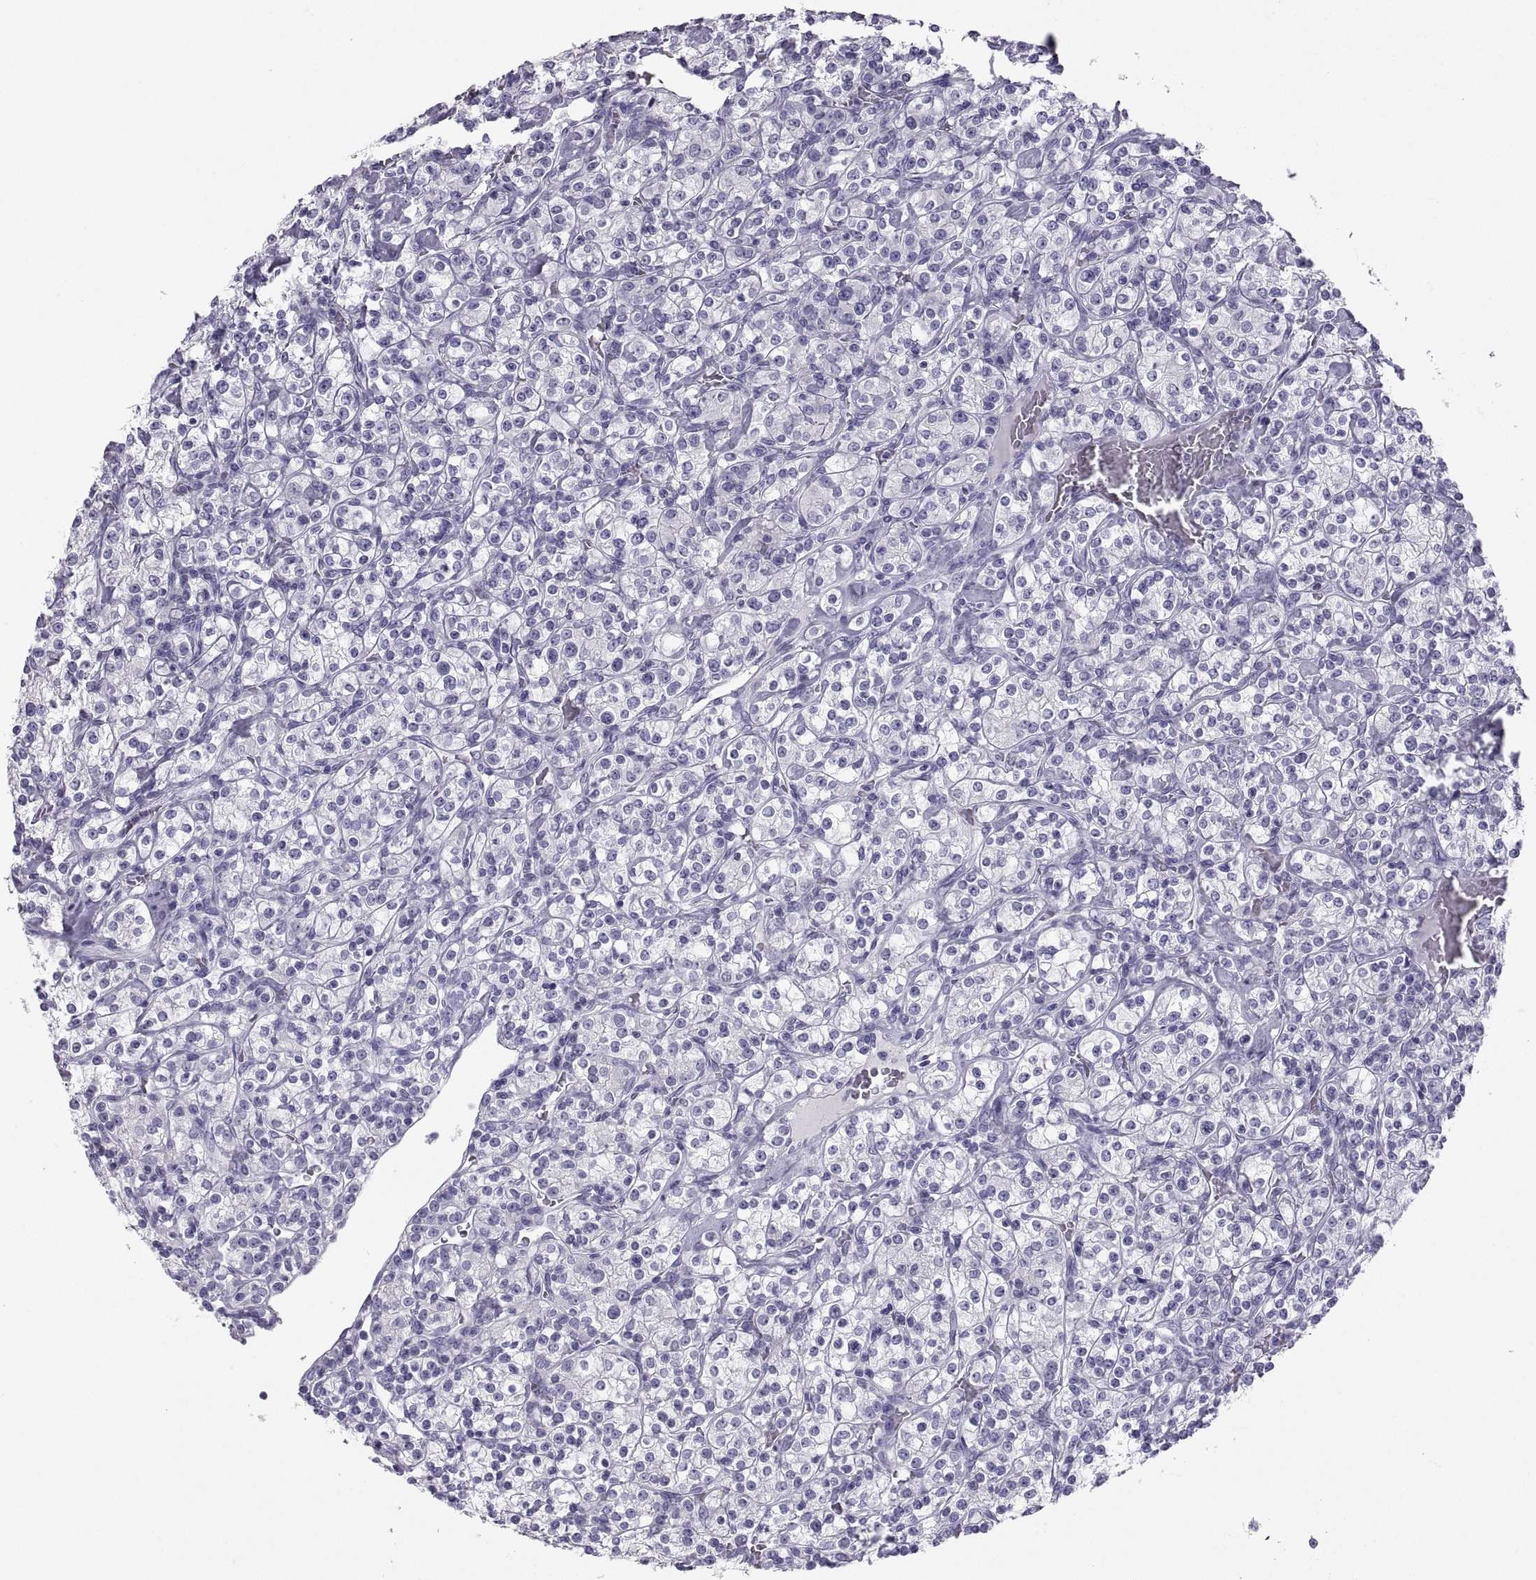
{"staining": {"intensity": "negative", "quantity": "none", "location": "none"}, "tissue": "renal cancer", "cell_type": "Tumor cells", "image_type": "cancer", "snomed": [{"axis": "morphology", "description": "Adenocarcinoma, NOS"}, {"axis": "topography", "description": "Kidney"}], "caption": "A histopathology image of renal cancer stained for a protein displays no brown staining in tumor cells.", "gene": "PCSK1N", "patient": {"sex": "male", "age": 77}}